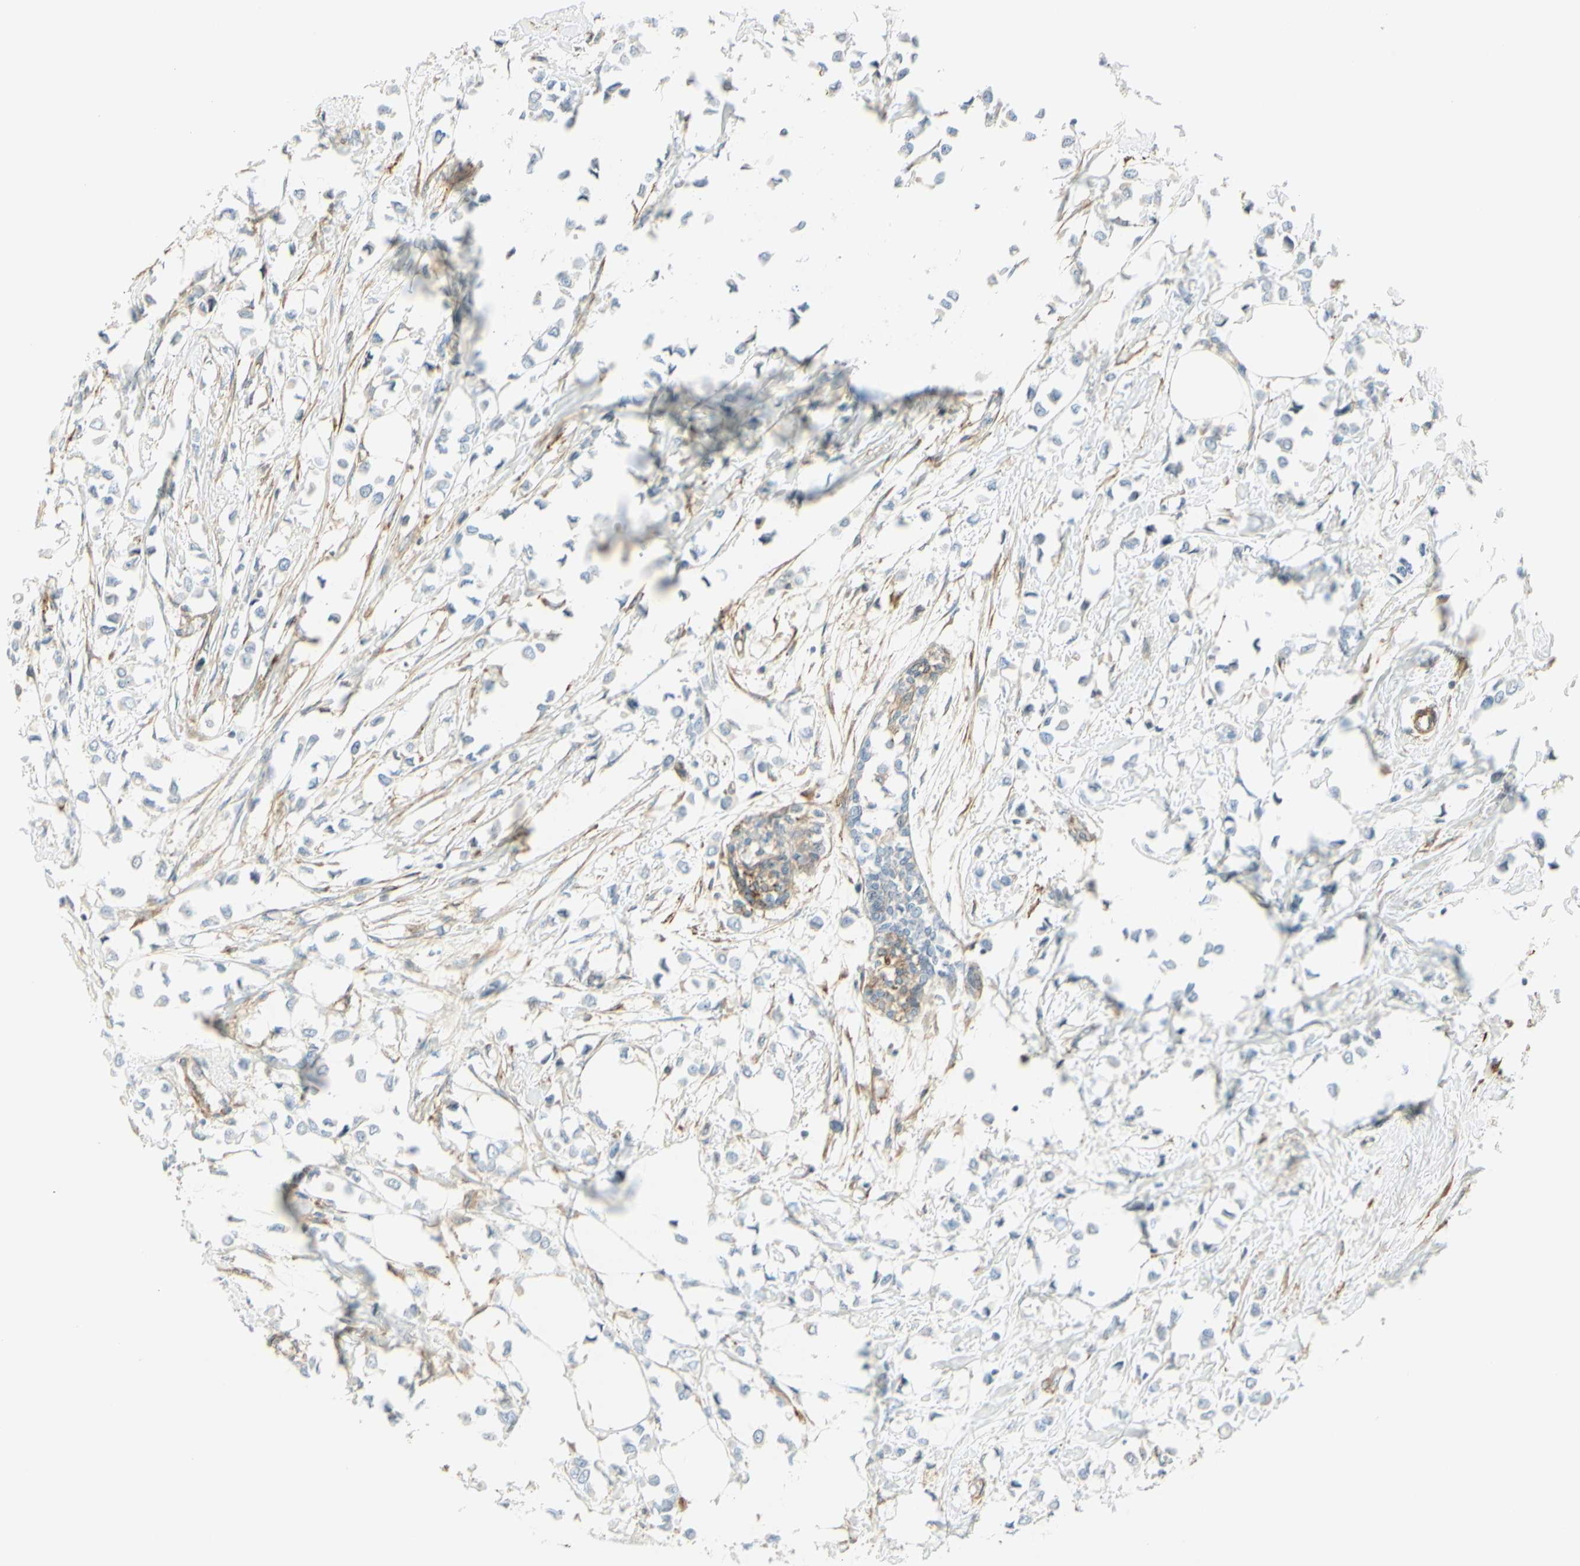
{"staining": {"intensity": "negative", "quantity": "none", "location": "none"}, "tissue": "breast cancer", "cell_type": "Tumor cells", "image_type": "cancer", "snomed": [{"axis": "morphology", "description": "Lobular carcinoma"}, {"axis": "topography", "description": "Breast"}], "caption": "Immunohistochemistry (IHC) of human breast lobular carcinoma demonstrates no expression in tumor cells.", "gene": "MAP1B", "patient": {"sex": "female", "age": 51}}